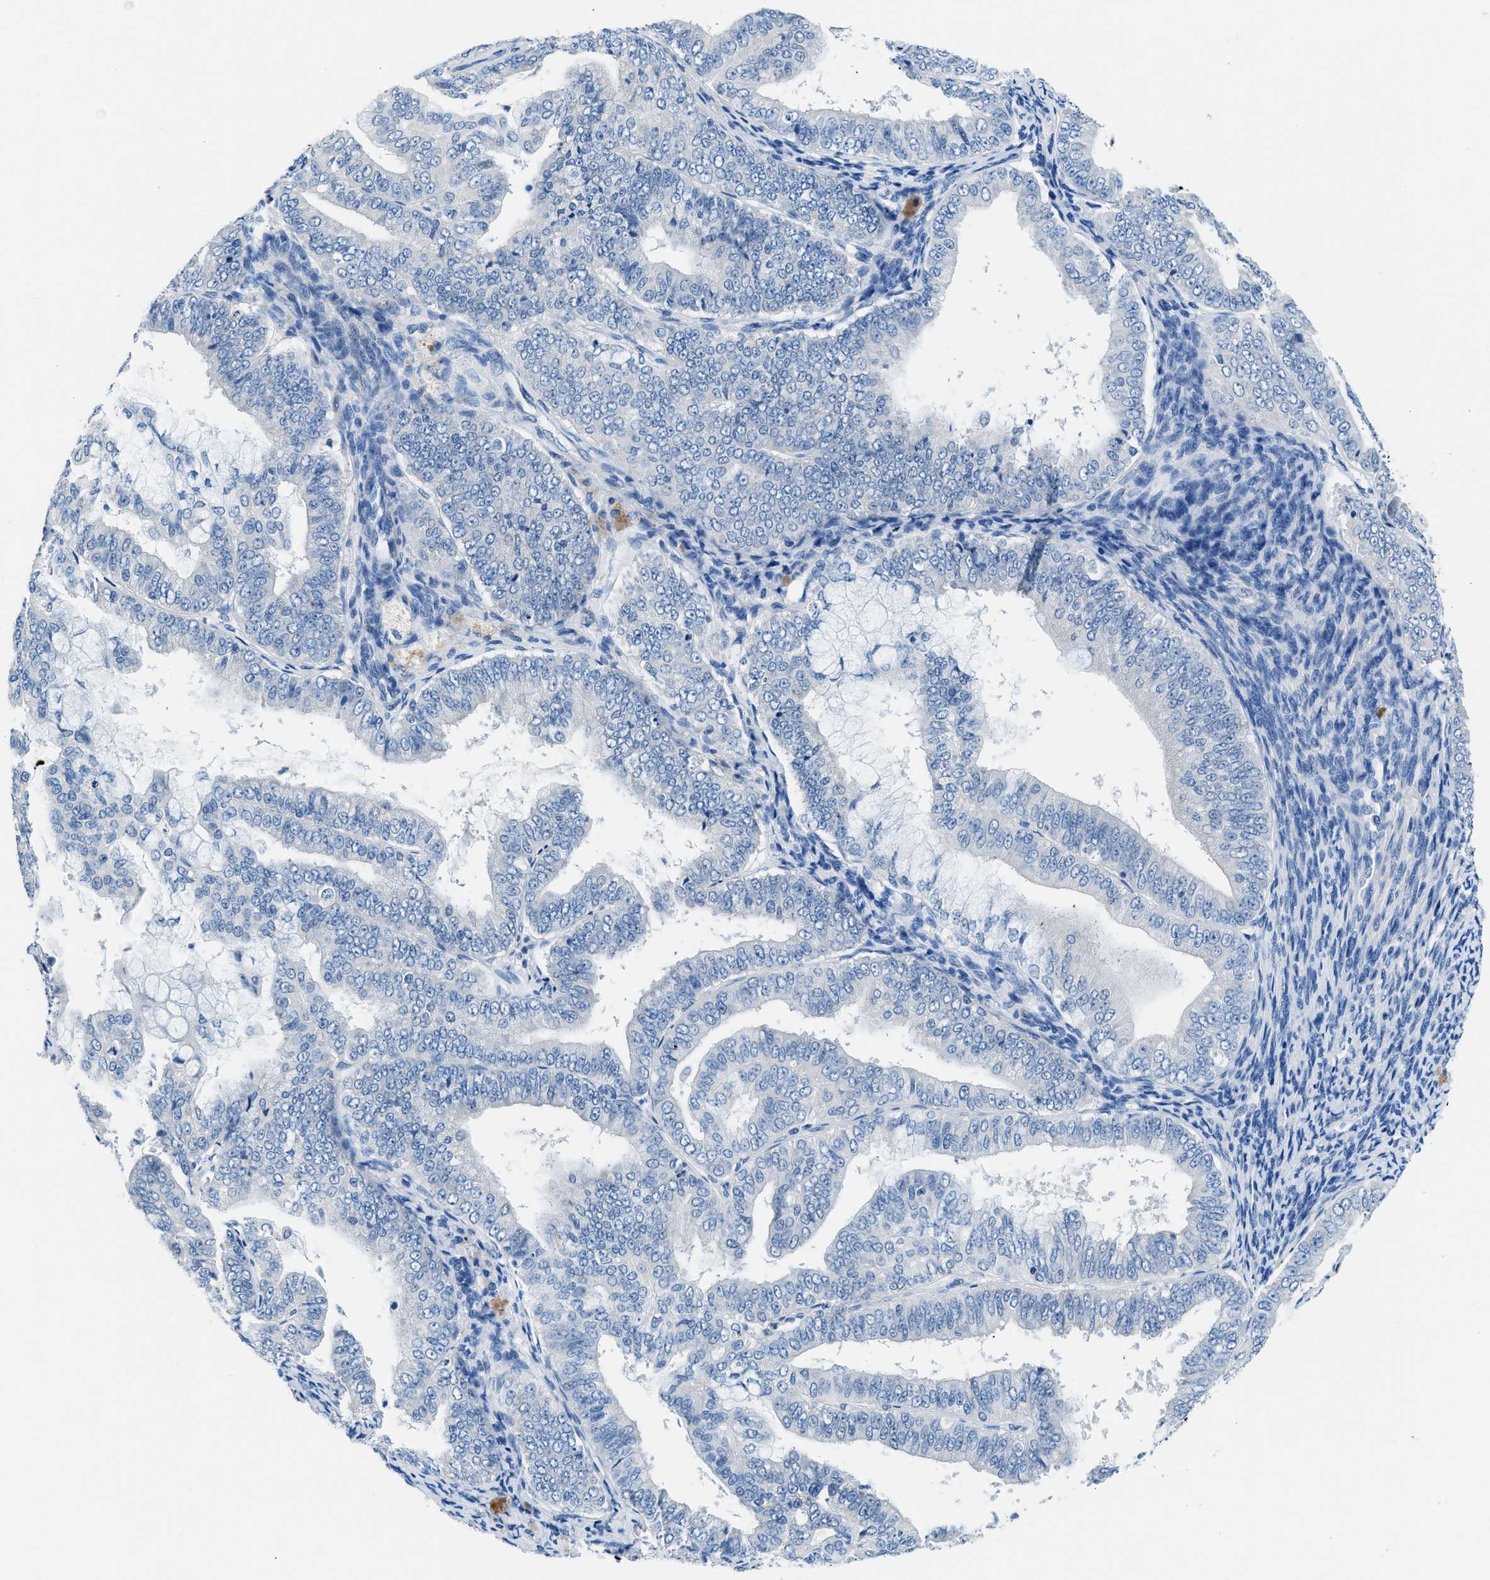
{"staining": {"intensity": "negative", "quantity": "none", "location": "none"}, "tissue": "endometrial cancer", "cell_type": "Tumor cells", "image_type": "cancer", "snomed": [{"axis": "morphology", "description": "Adenocarcinoma, NOS"}, {"axis": "topography", "description": "Endometrium"}], "caption": "Tumor cells show no significant protein expression in endometrial cancer (adenocarcinoma).", "gene": "SLC10A6", "patient": {"sex": "female", "age": 63}}